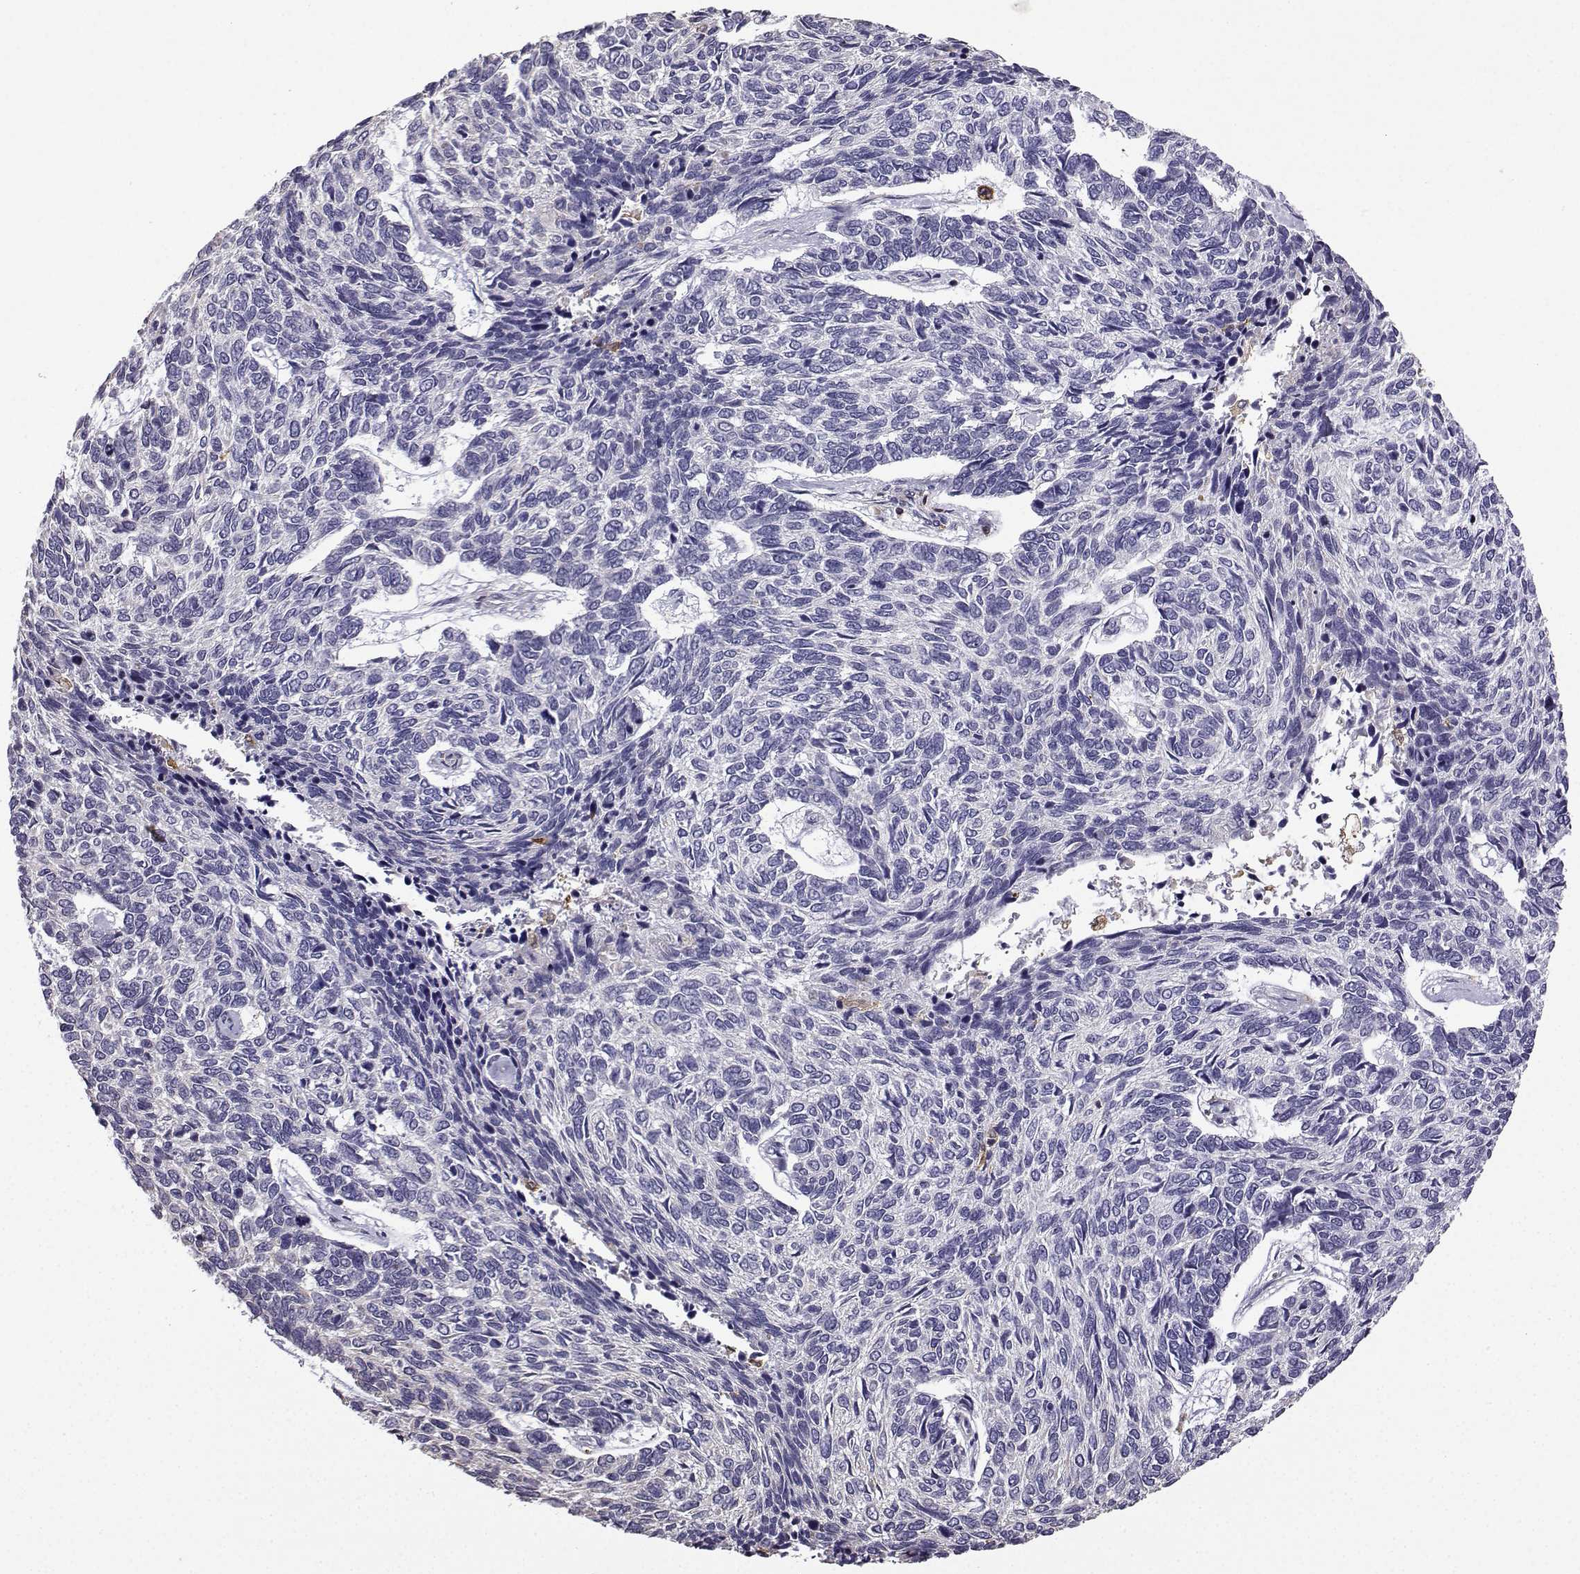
{"staining": {"intensity": "negative", "quantity": "none", "location": "none"}, "tissue": "skin cancer", "cell_type": "Tumor cells", "image_type": "cancer", "snomed": [{"axis": "morphology", "description": "Basal cell carcinoma"}, {"axis": "topography", "description": "Skin"}], "caption": "The immunohistochemistry histopathology image has no significant staining in tumor cells of skin cancer (basal cell carcinoma) tissue. (Immunohistochemistry, brightfield microscopy, high magnification).", "gene": "DOCK10", "patient": {"sex": "female", "age": 65}}